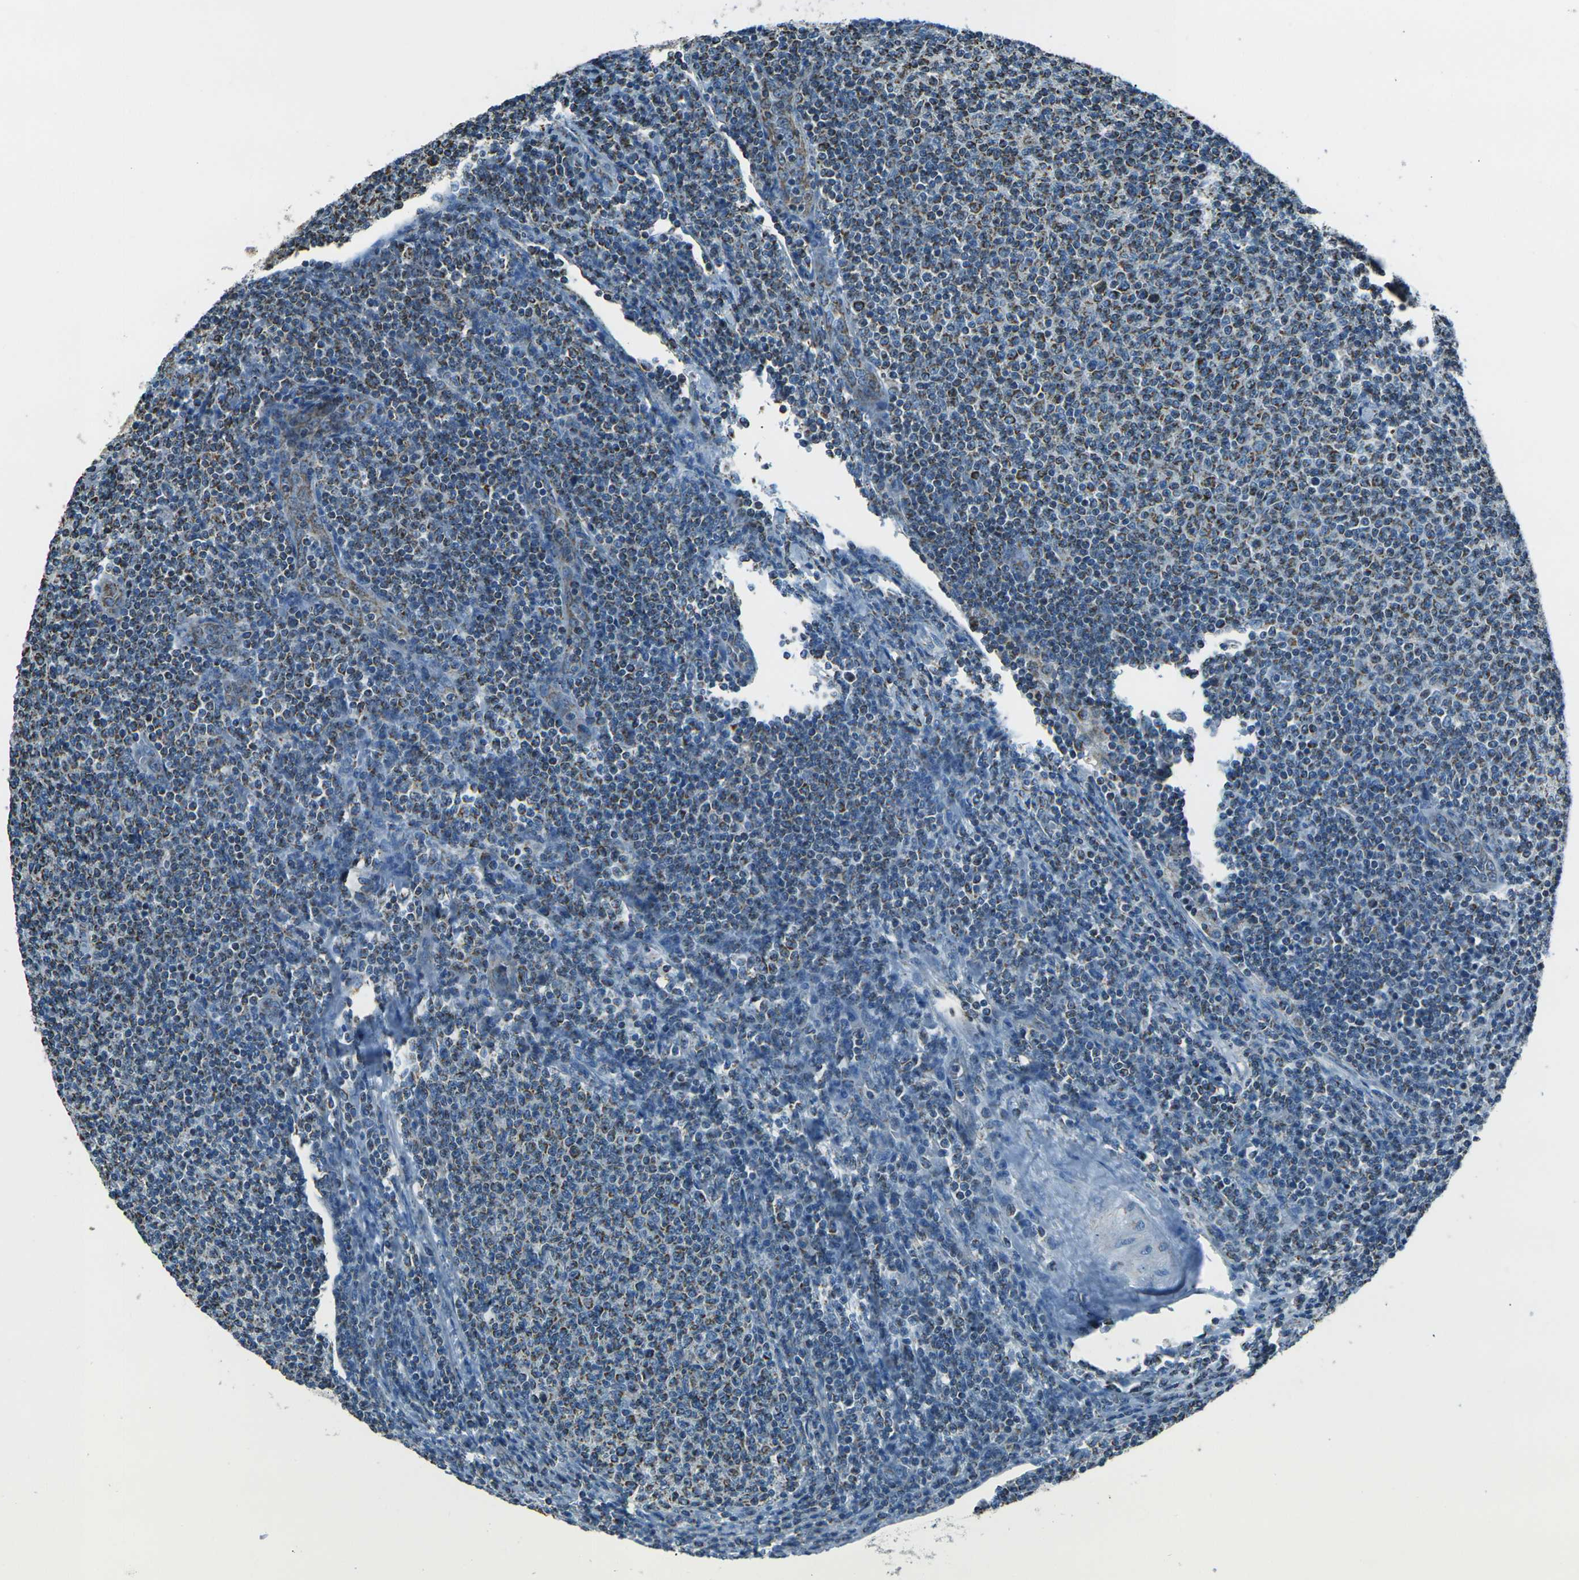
{"staining": {"intensity": "moderate", "quantity": ">75%", "location": "cytoplasmic/membranous"}, "tissue": "lymphoma", "cell_type": "Tumor cells", "image_type": "cancer", "snomed": [{"axis": "morphology", "description": "Malignant lymphoma, non-Hodgkin's type, Low grade"}, {"axis": "topography", "description": "Lymph node"}], "caption": "Moderate cytoplasmic/membranous staining for a protein is appreciated in about >75% of tumor cells of malignant lymphoma, non-Hodgkin's type (low-grade) using IHC.", "gene": "IRF3", "patient": {"sex": "male", "age": 66}}